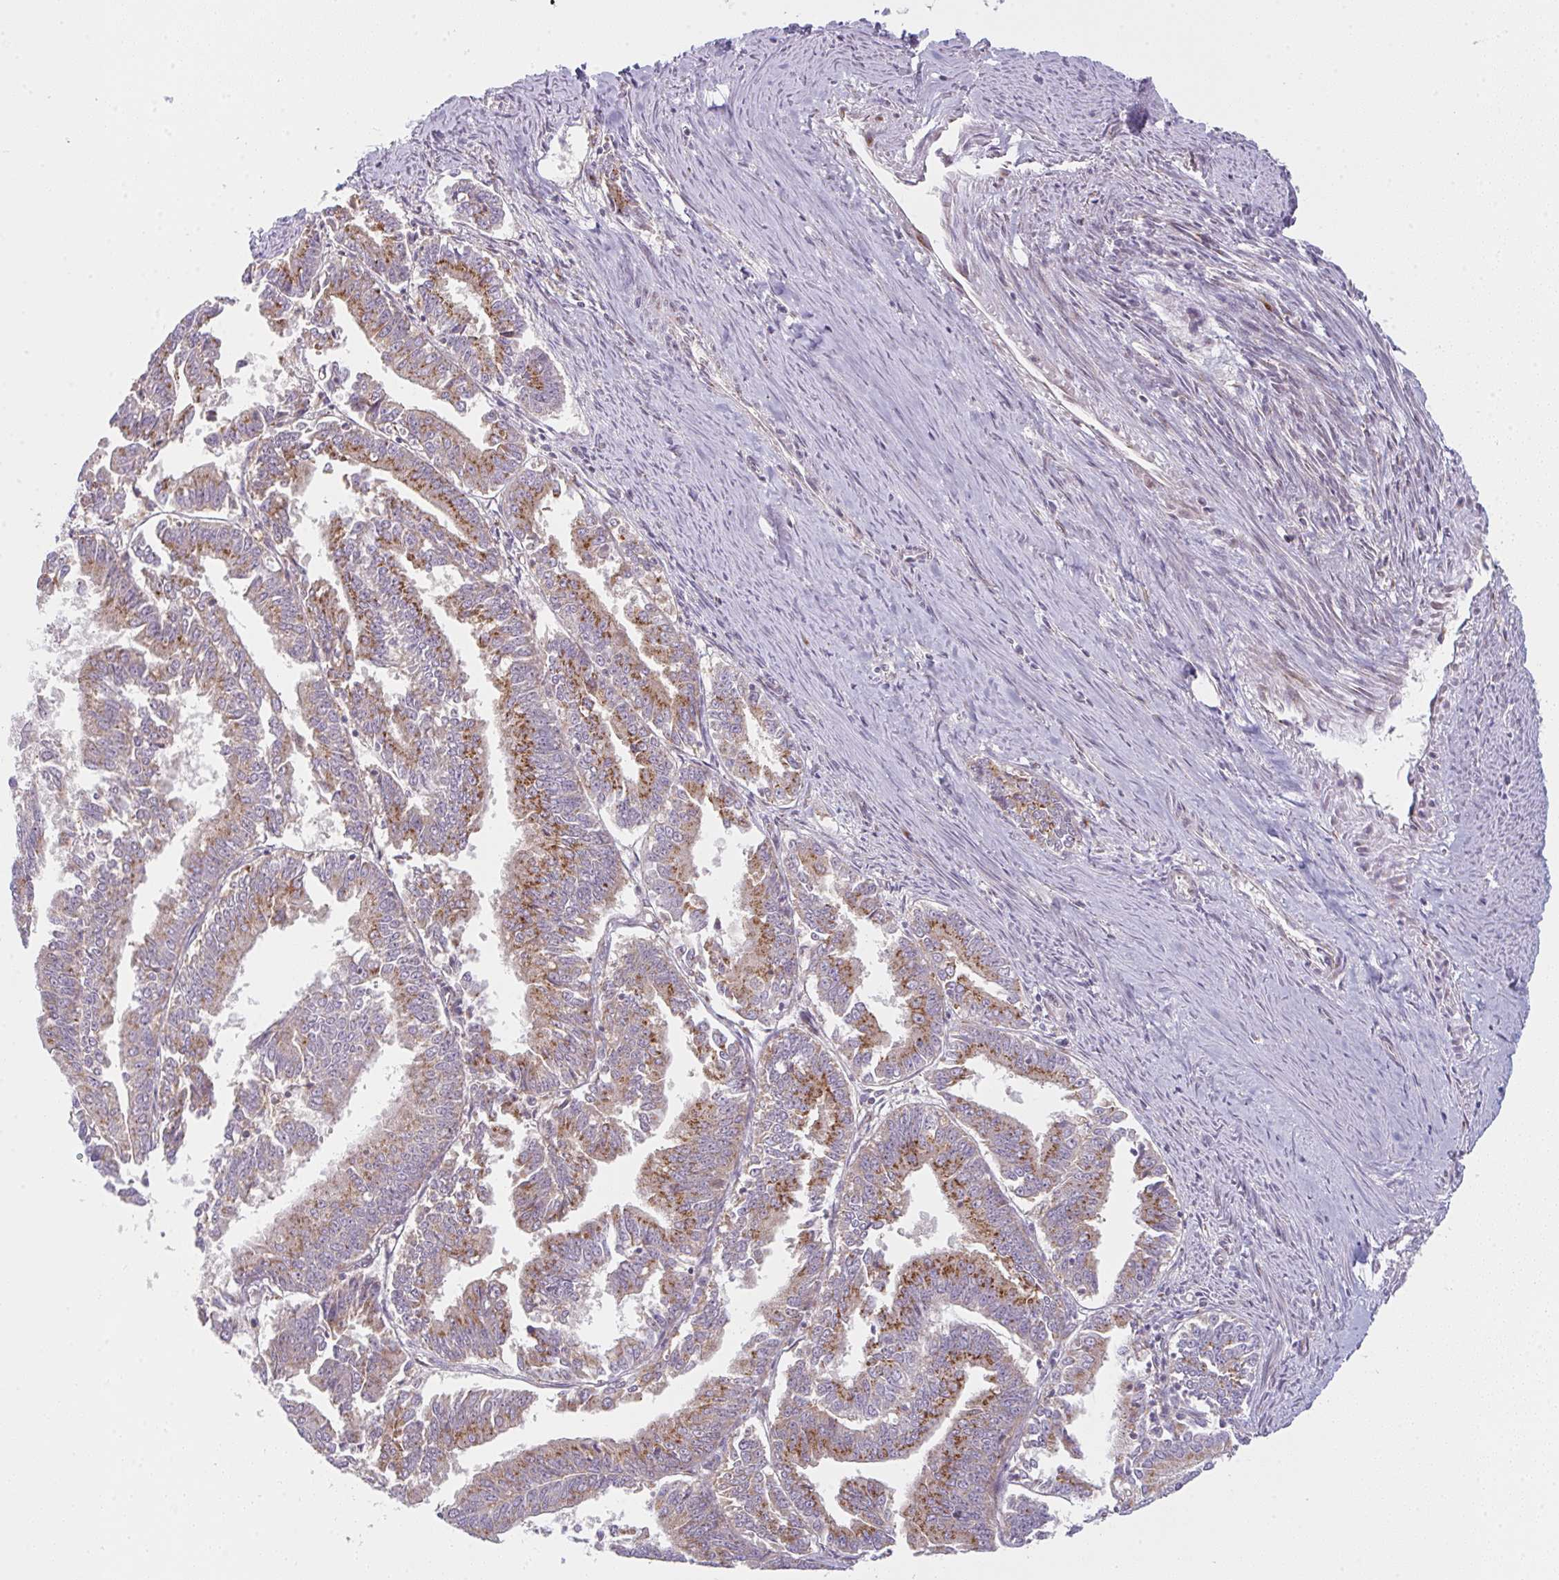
{"staining": {"intensity": "strong", "quantity": "25%-75%", "location": "cytoplasmic/membranous"}, "tissue": "endometrial cancer", "cell_type": "Tumor cells", "image_type": "cancer", "snomed": [{"axis": "morphology", "description": "Adenocarcinoma, NOS"}, {"axis": "topography", "description": "Endometrium"}], "caption": "Immunohistochemistry (IHC) micrograph of neoplastic tissue: endometrial adenocarcinoma stained using immunohistochemistry displays high levels of strong protein expression localized specifically in the cytoplasmic/membranous of tumor cells, appearing as a cytoplasmic/membranous brown color.", "gene": "GVQW3", "patient": {"sex": "female", "age": 73}}